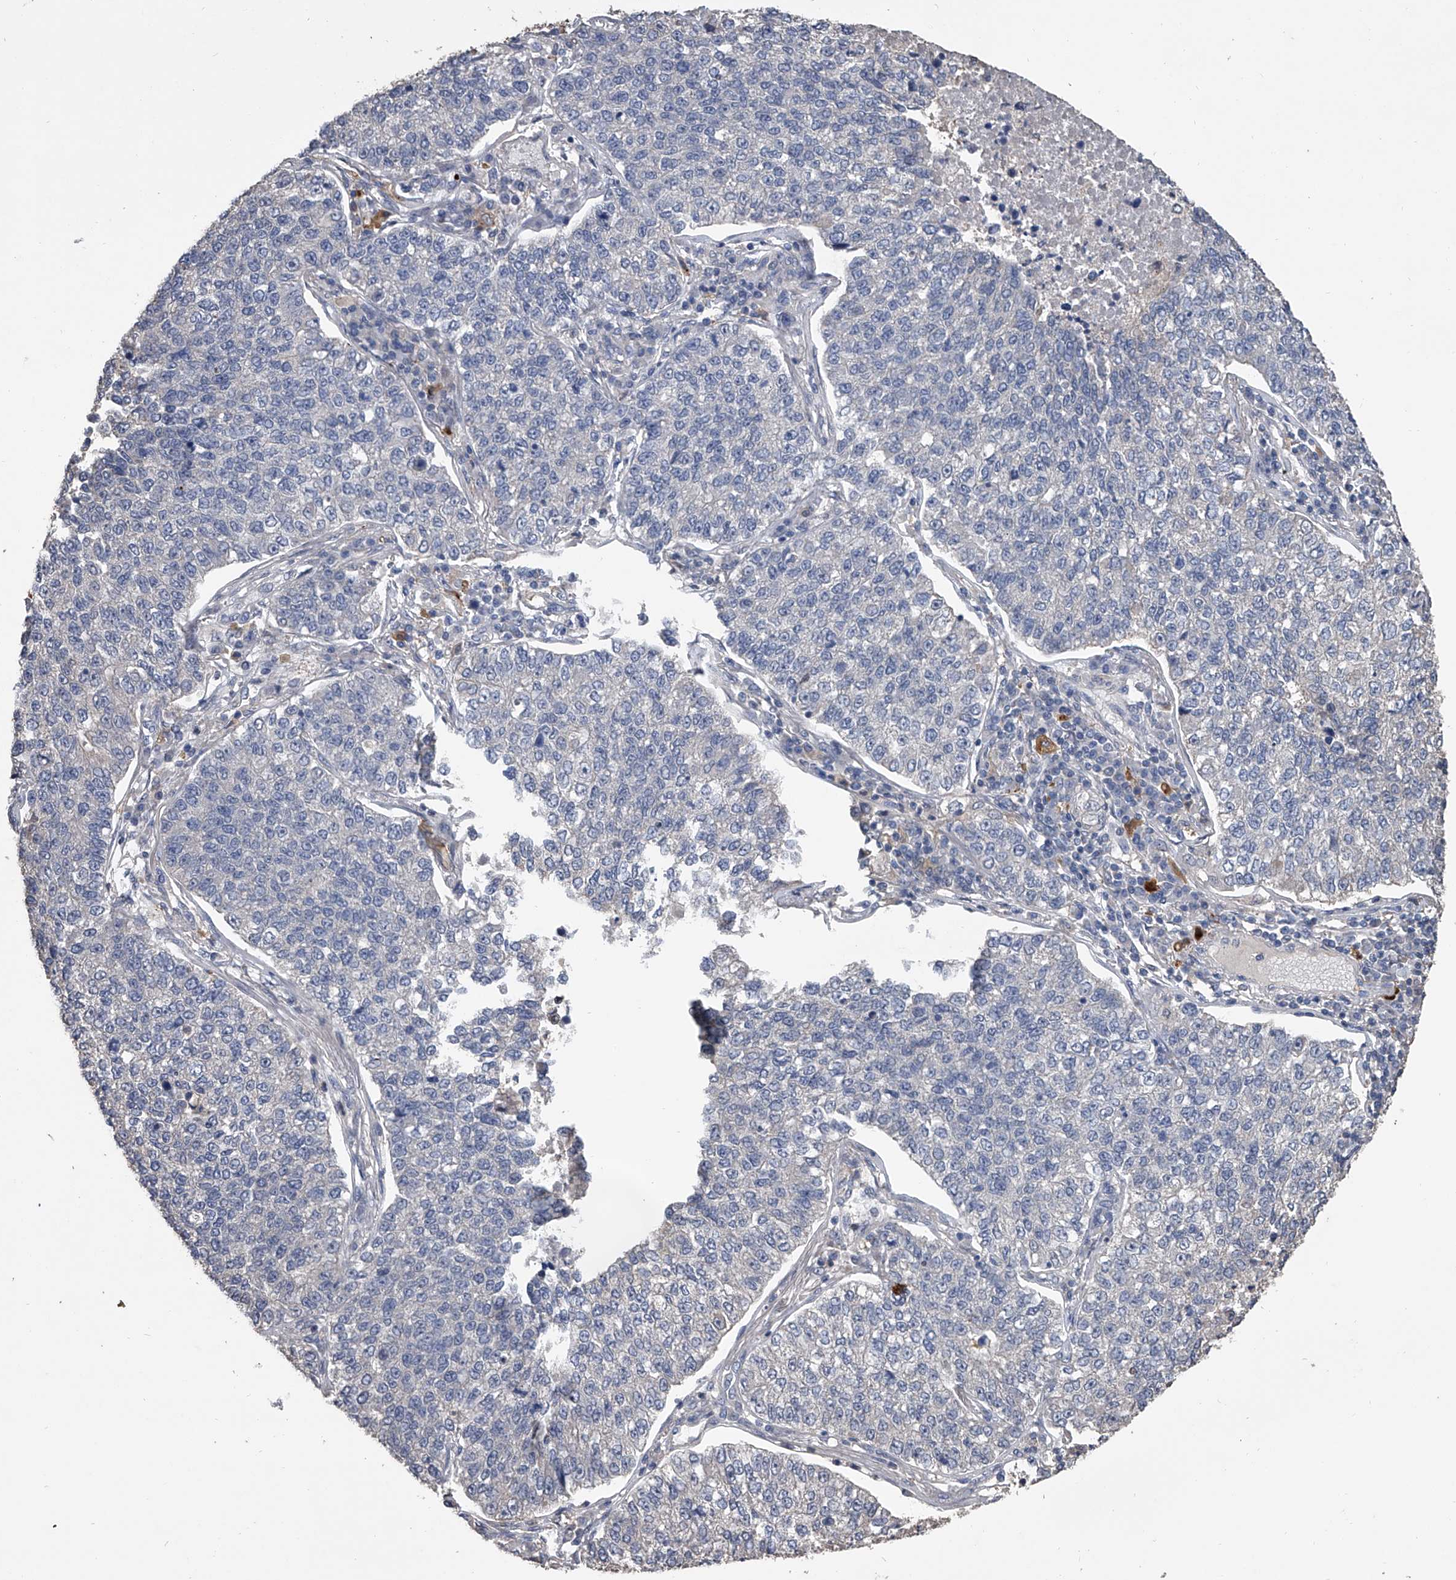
{"staining": {"intensity": "negative", "quantity": "none", "location": "none"}, "tissue": "lung cancer", "cell_type": "Tumor cells", "image_type": "cancer", "snomed": [{"axis": "morphology", "description": "Adenocarcinoma, NOS"}, {"axis": "topography", "description": "Lung"}], "caption": "Immunohistochemical staining of lung cancer reveals no significant positivity in tumor cells.", "gene": "DOCK9", "patient": {"sex": "male", "age": 49}}